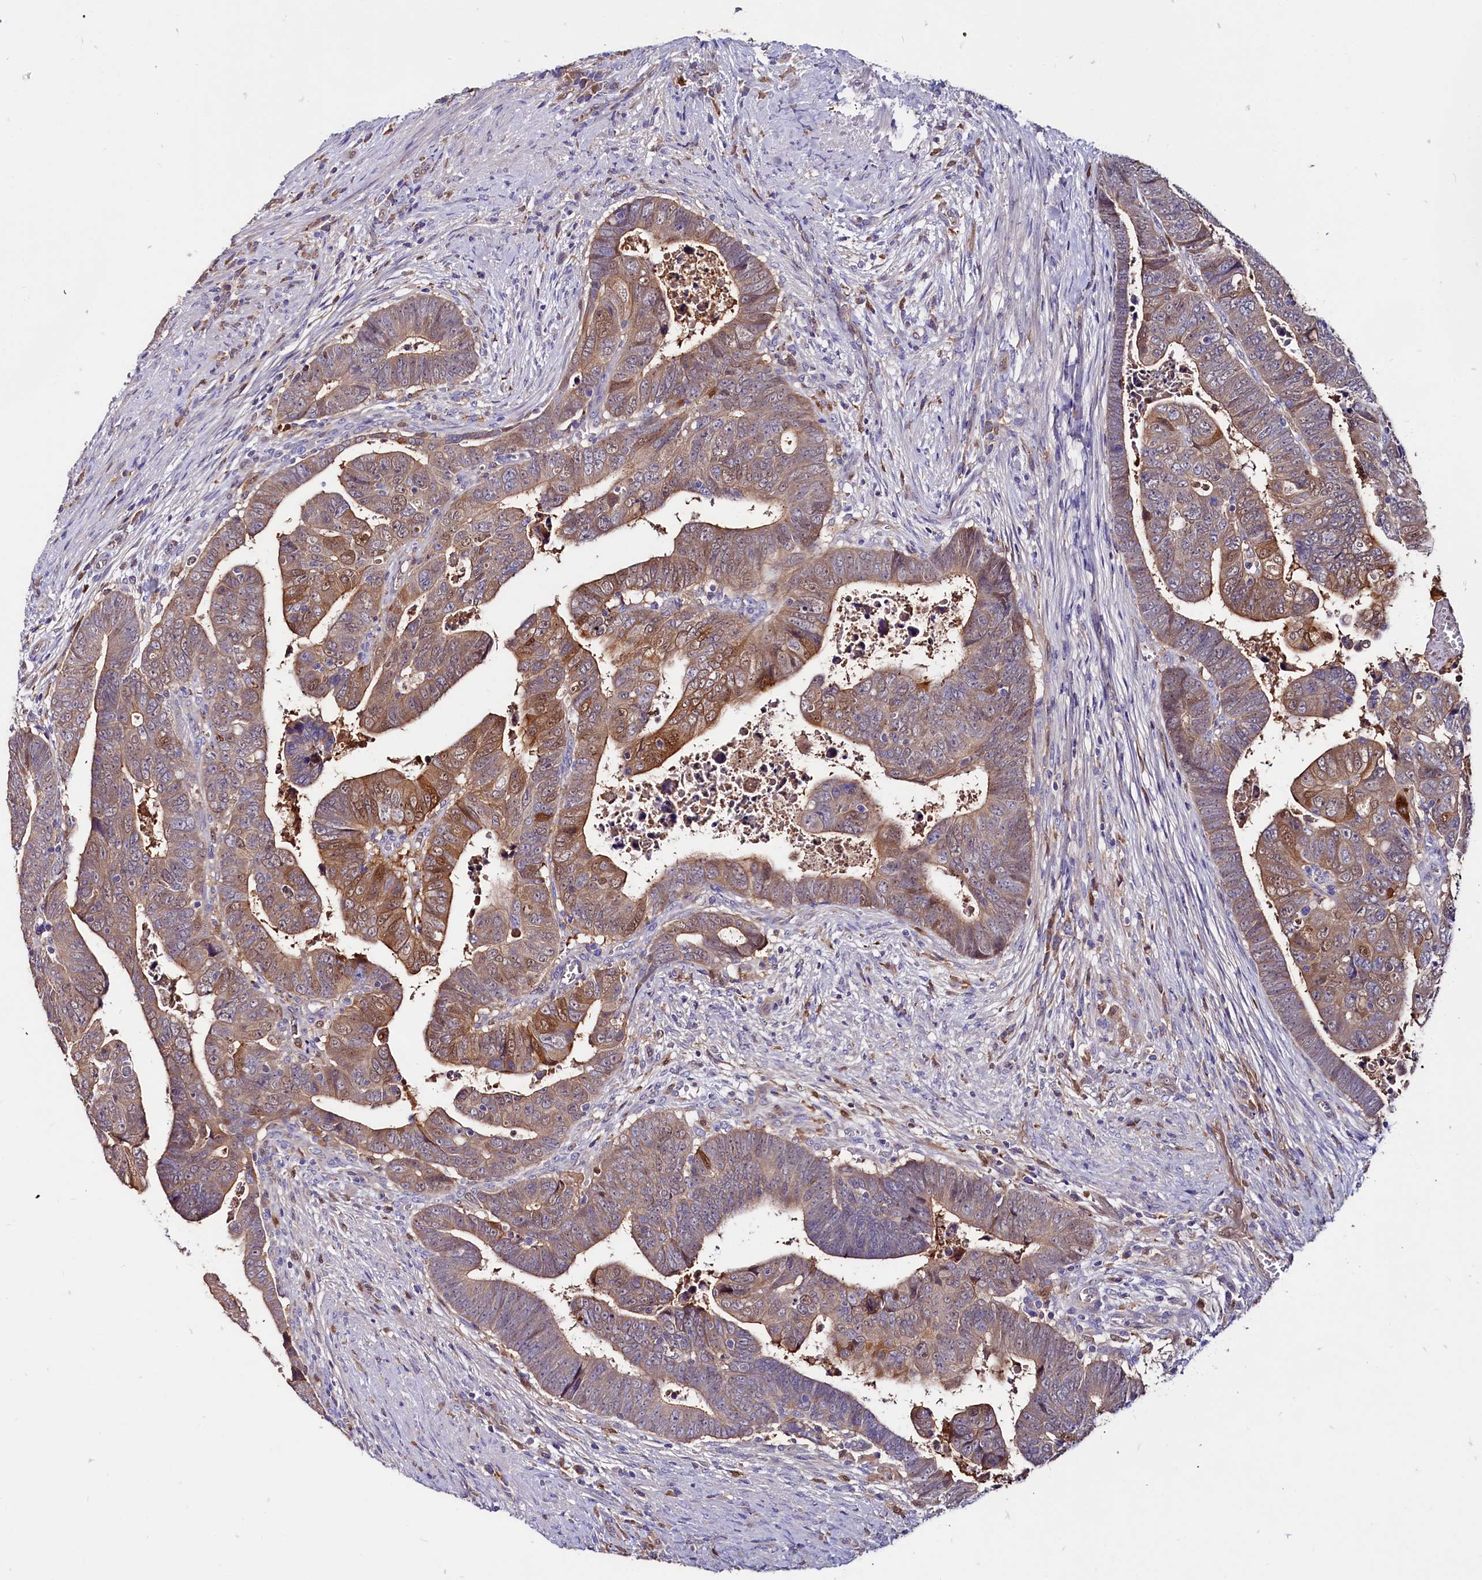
{"staining": {"intensity": "moderate", "quantity": "25%-75%", "location": "cytoplasmic/membranous,nuclear"}, "tissue": "colorectal cancer", "cell_type": "Tumor cells", "image_type": "cancer", "snomed": [{"axis": "morphology", "description": "Normal tissue, NOS"}, {"axis": "morphology", "description": "Adenocarcinoma, NOS"}, {"axis": "topography", "description": "Rectum"}], "caption": "IHC (DAB (3,3'-diaminobenzidine)) staining of colorectal cancer (adenocarcinoma) shows moderate cytoplasmic/membranous and nuclear protein expression in about 25%-75% of tumor cells. Using DAB (3,3'-diaminobenzidine) (brown) and hematoxylin (blue) stains, captured at high magnification using brightfield microscopy.", "gene": "IL17RD", "patient": {"sex": "female", "age": 65}}